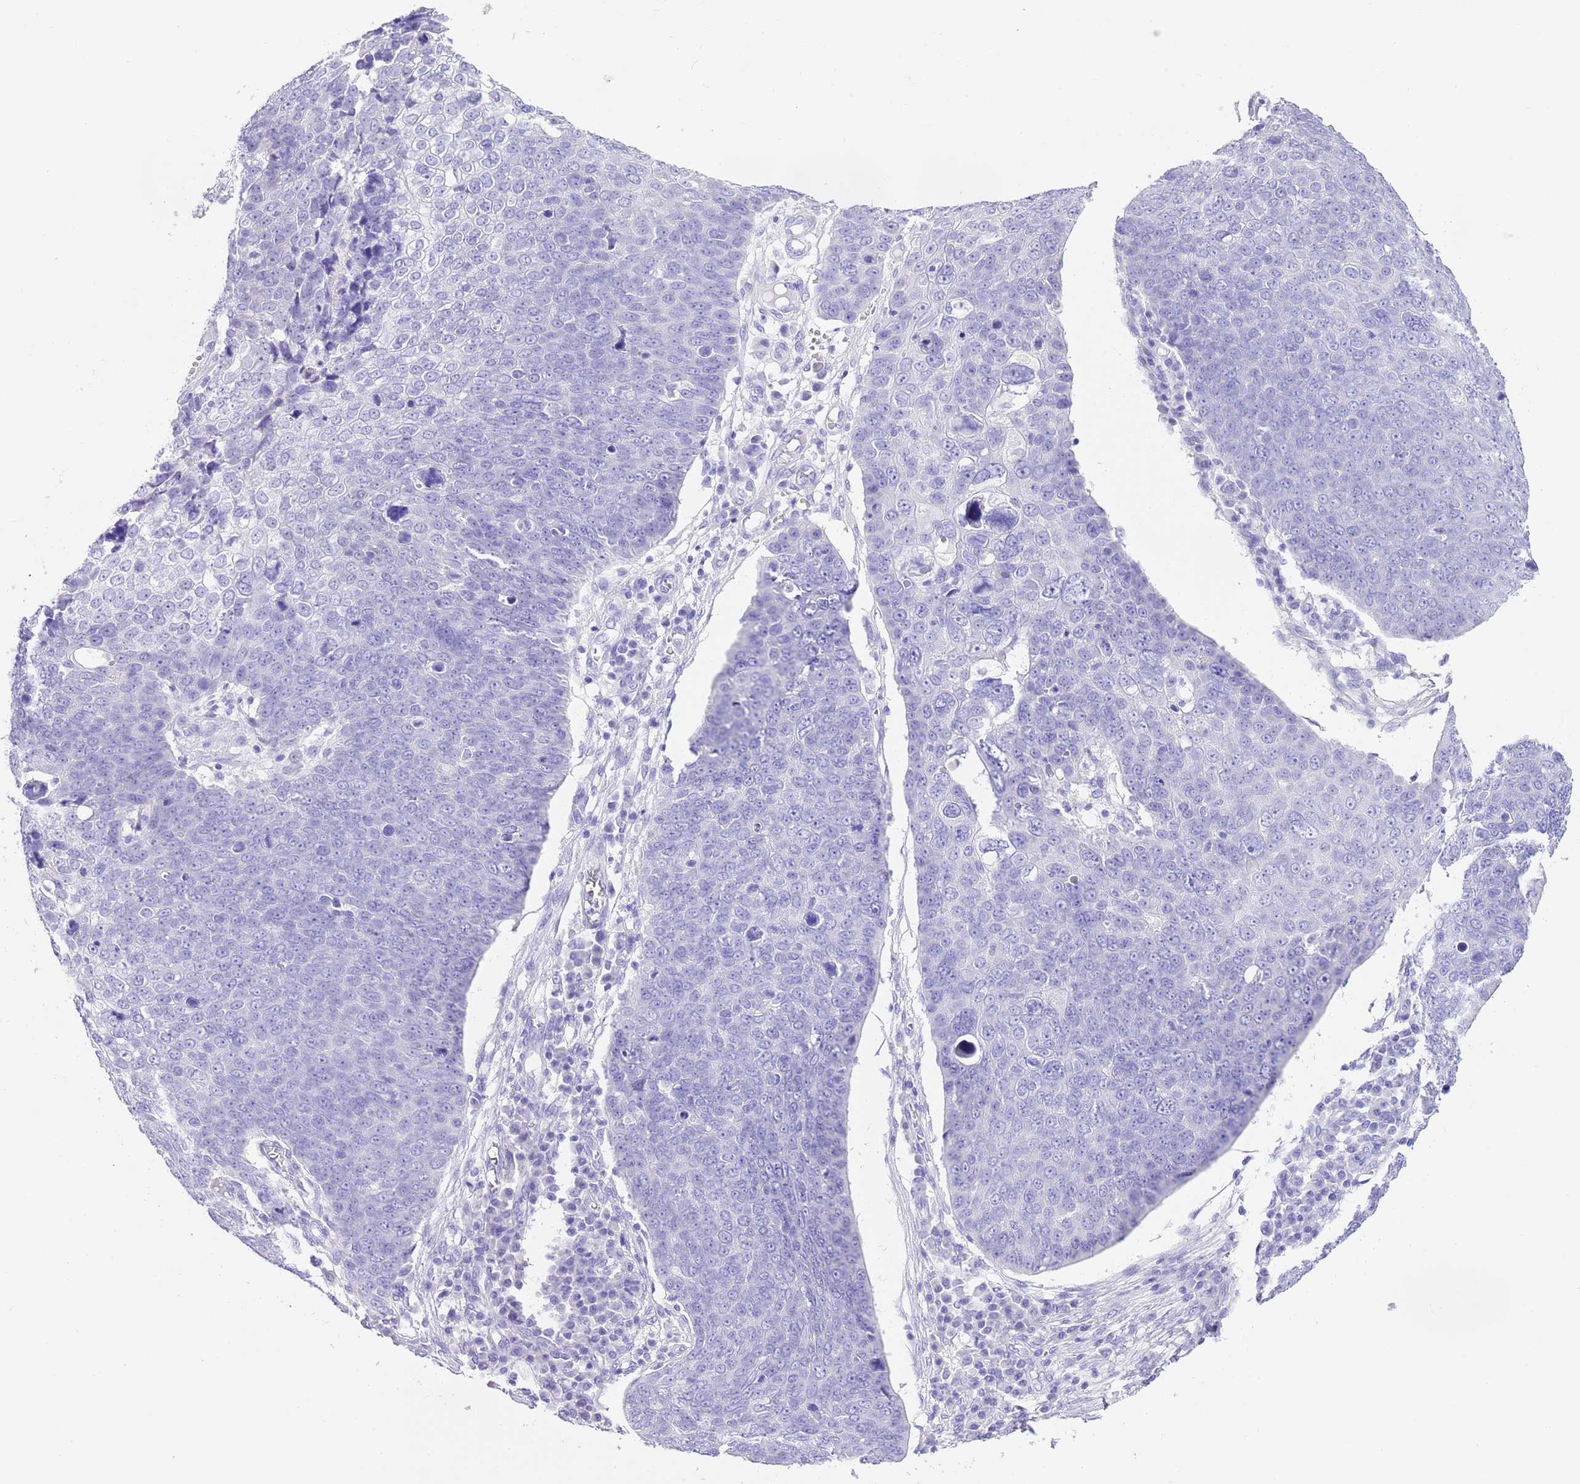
{"staining": {"intensity": "negative", "quantity": "none", "location": "none"}, "tissue": "skin cancer", "cell_type": "Tumor cells", "image_type": "cancer", "snomed": [{"axis": "morphology", "description": "Squamous cell carcinoma, NOS"}, {"axis": "topography", "description": "Skin"}], "caption": "Immunohistochemistry (IHC) of skin squamous cell carcinoma displays no positivity in tumor cells.", "gene": "TMEM185B", "patient": {"sex": "male", "age": 71}}